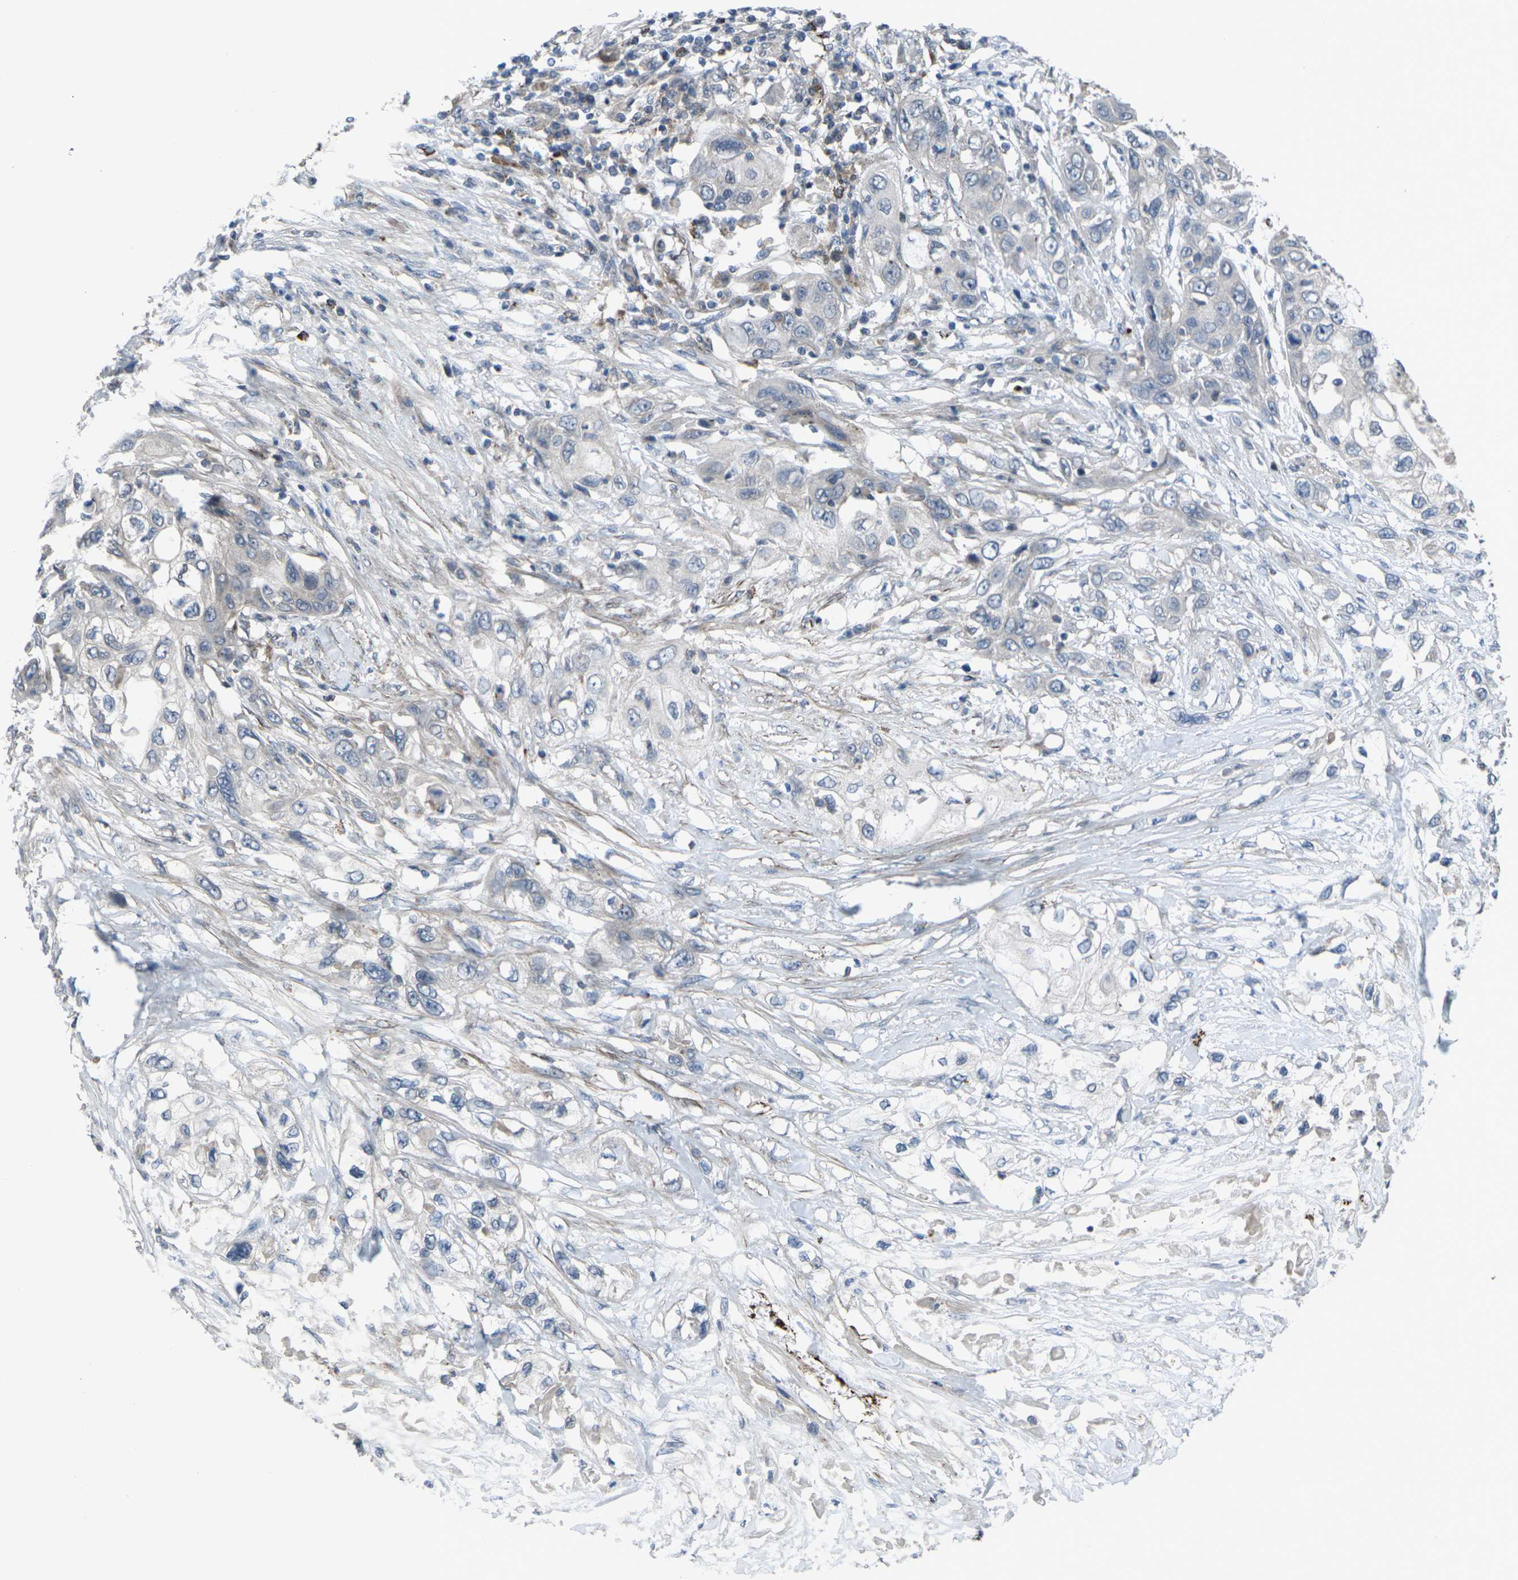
{"staining": {"intensity": "negative", "quantity": "none", "location": "none"}, "tissue": "pancreatic cancer", "cell_type": "Tumor cells", "image_type": "cancer", "snomed": [{"axis": "morphology", "description": "Adenocarcinoma, NOS"}, {"axis": "topography", "description": "Pancreas"}], "caption": "The histopathology image demonstrates no staining of tumor cells in pancreatic cancer. Nuclei are stained in blue.", "gene": "CCR10", "patient": {"sex": "female", "age": 70}}